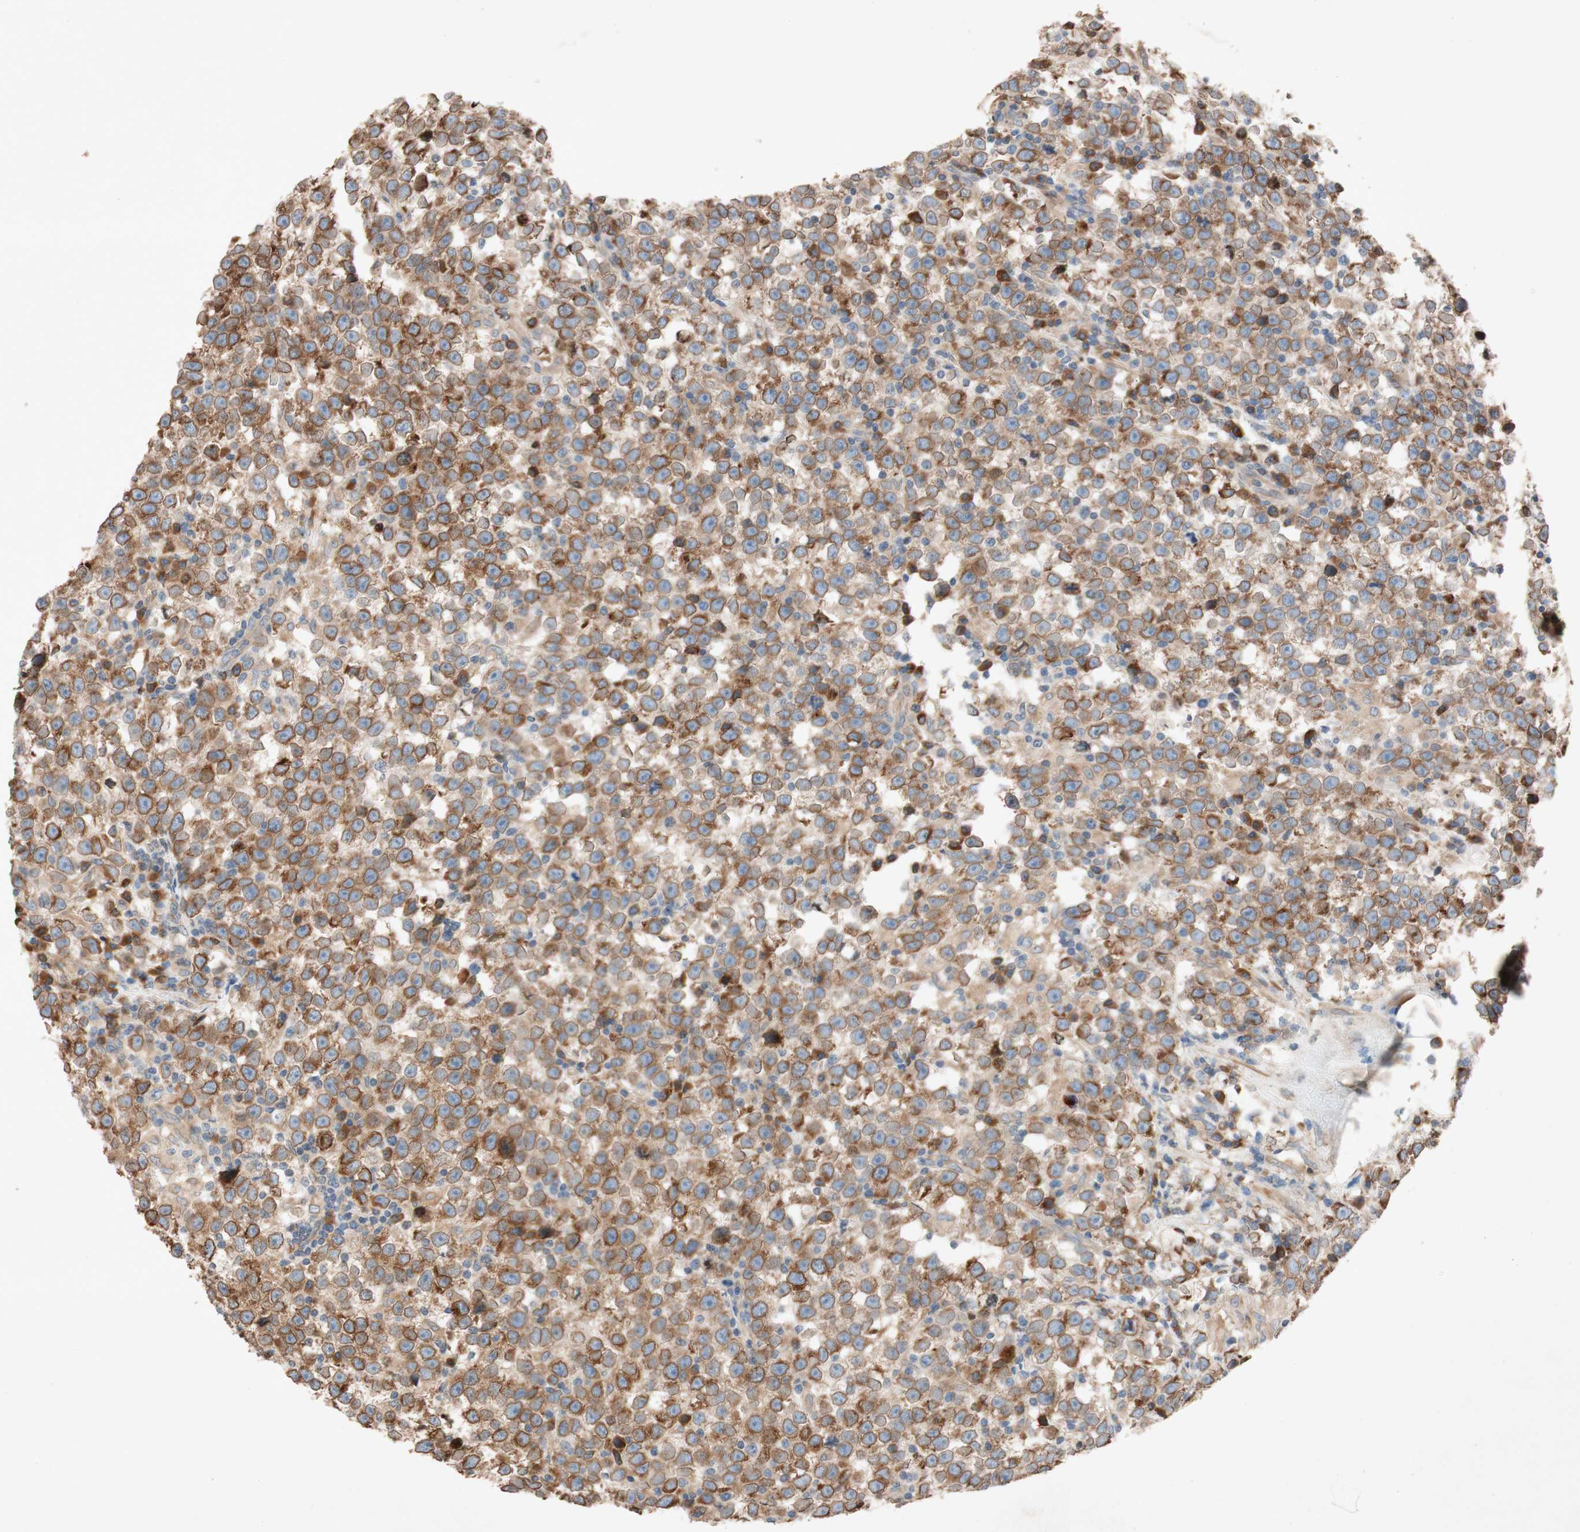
{"staining": {"intensity": "moderate", "quantity": ">75%", "location": "cytoplasmic/membranous,nuclear"}, "tissue": "testis cancer", "cell_type": "Tumor cells", "image_type": "cancer", "snomed": [{"axis": "morphology", "description": "Seminoma, NOS"}, {"axis": "topography", "description": "Testis"}], "caption": "High-power microscopy captured an immunohistochemistry histopathology image of testis cancer, revealing moderate cytoplasmic/membranous and nuclear staining in approximately >75% of tumor cells.", "gene": "PTPRU", "patient": {"sex": "male", "age": 43}}